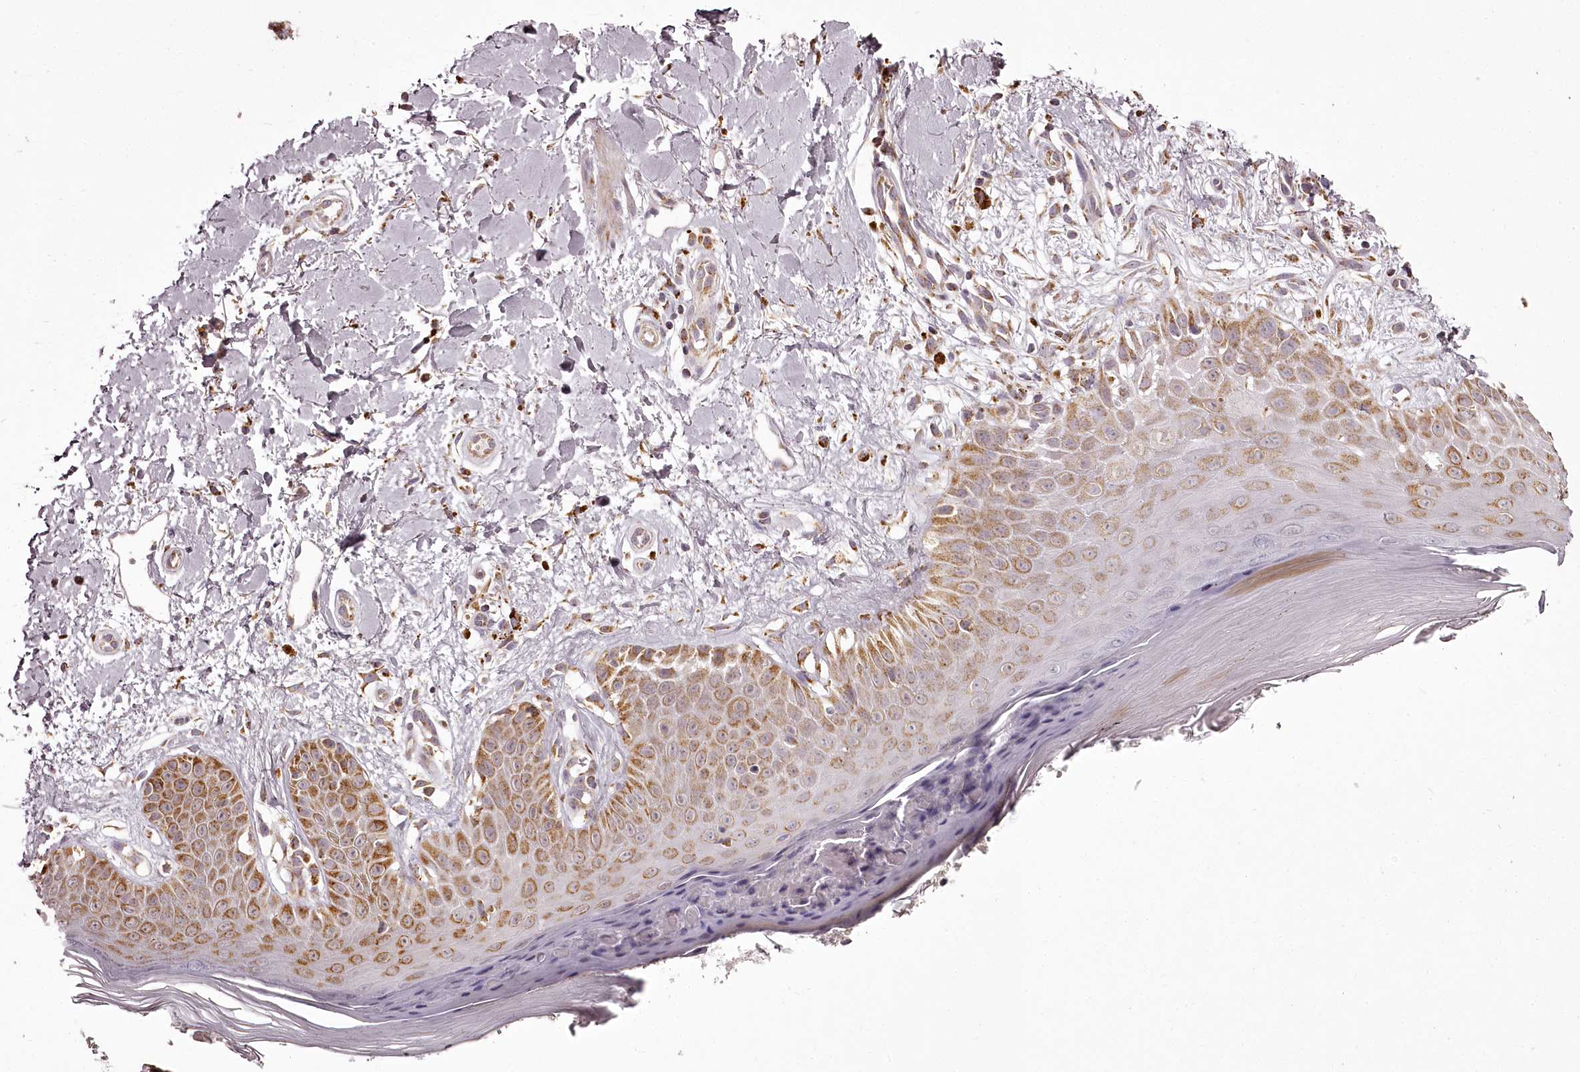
{"staining": {"intensity": "moderate", "quantity": ">75%", "location": "cytoplasmic/membranous"}, "tissue": "skin", "cell_type": "Fibroblasts", "image_type": "normal", "snomed": [{"axis": "morphology", "description": "Normal tissue, NOS"}, {"axis": "topography", "description": "Skin"}], "caption": "Immunohistochemistry image of unremarkable skin stained for a protein (brown), which displays medium levels of moderate cytoplasmic/membranous expression in approximately >75% of fibroblasts.", "gene": "CHCHD2", "patient": {"sex": "female", "age": 64}}